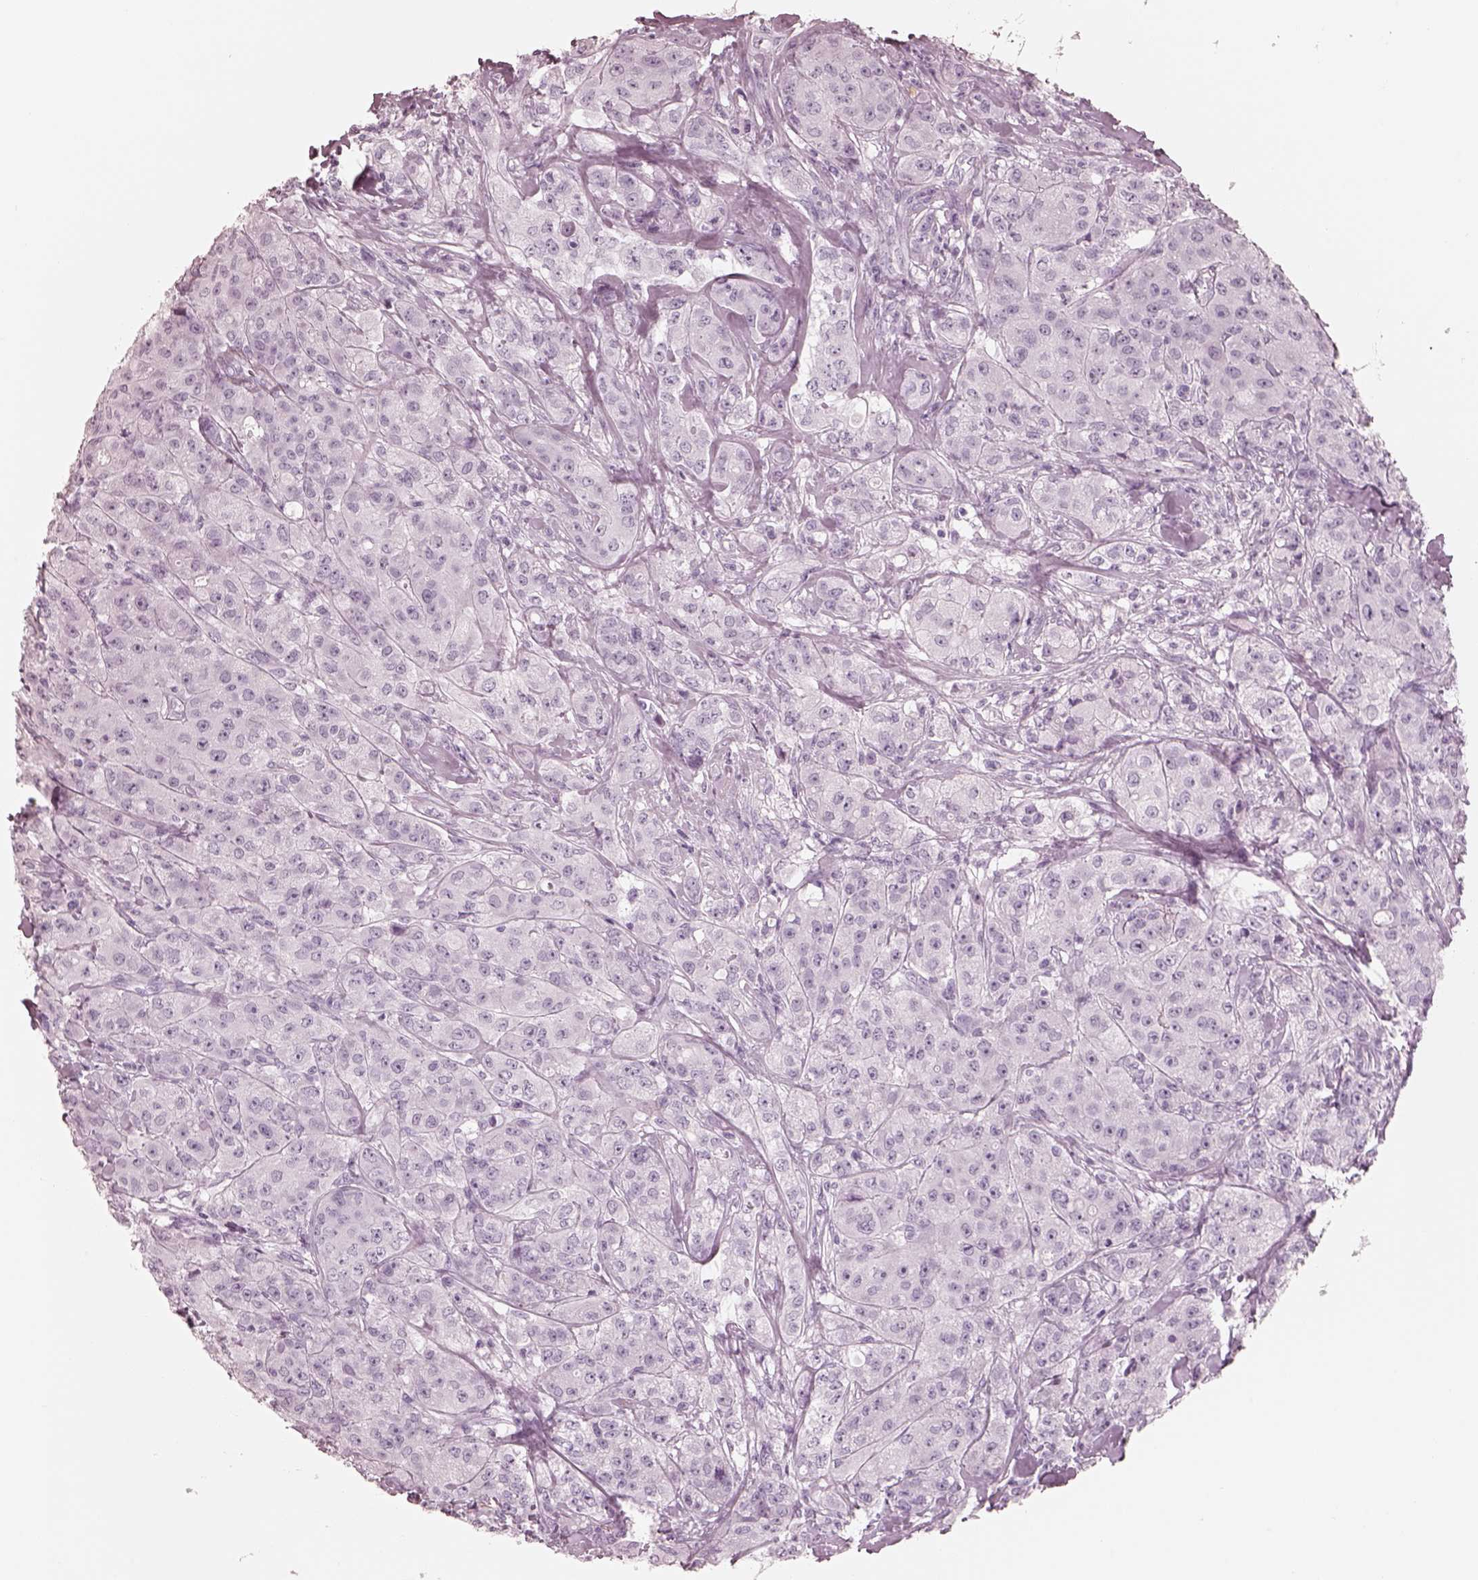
{"staining": {"intensity": "negative", "quantity": "none", "location": "none"}, "tissue": "breast cancer", "cell_type": "Tumor cells", "image_type": "cancer", "snomed": [{"axis": "morphology", "description": "Duct carcinoma"}, {"axis": "topography", "description": "Breast"}], "caption": "Immunohistochemistry (IHC) image of human breast cancer stained for a protein (brown), which demonstrates no staining in tumor cells.", "gene": "ELANE", "patient": {"sex": "female", "age": 43}}